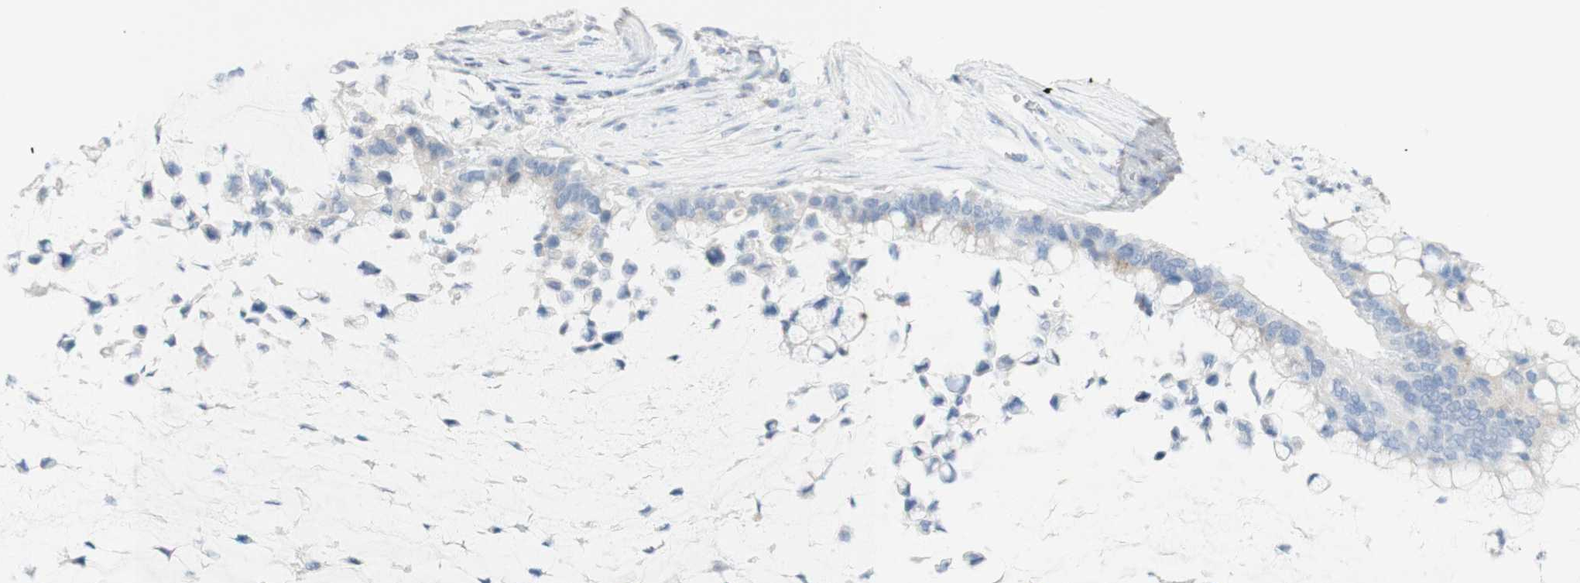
{"staining": {"intensity": "weak", "quantity": ">75%", "location": "cytoplasmic/membranous"}, "tissue": "pancreatic cancer", "cell_type": "Tumor cells", "image_type": "cancer", "snomed": [{"axis": "morphology", "description": "Adenocarcinoma, NOS"}, {"axis": "topography", "description": "Pancreas"}], "caption": "Protein expression analysis of adenocarcinoma (pancreatic) demonstrates weak cytoplasmic/membranous staining in approximately >75% of tumor cells.", "gene": "MANEA", "patient": {"sex": "male", "age": 41}}